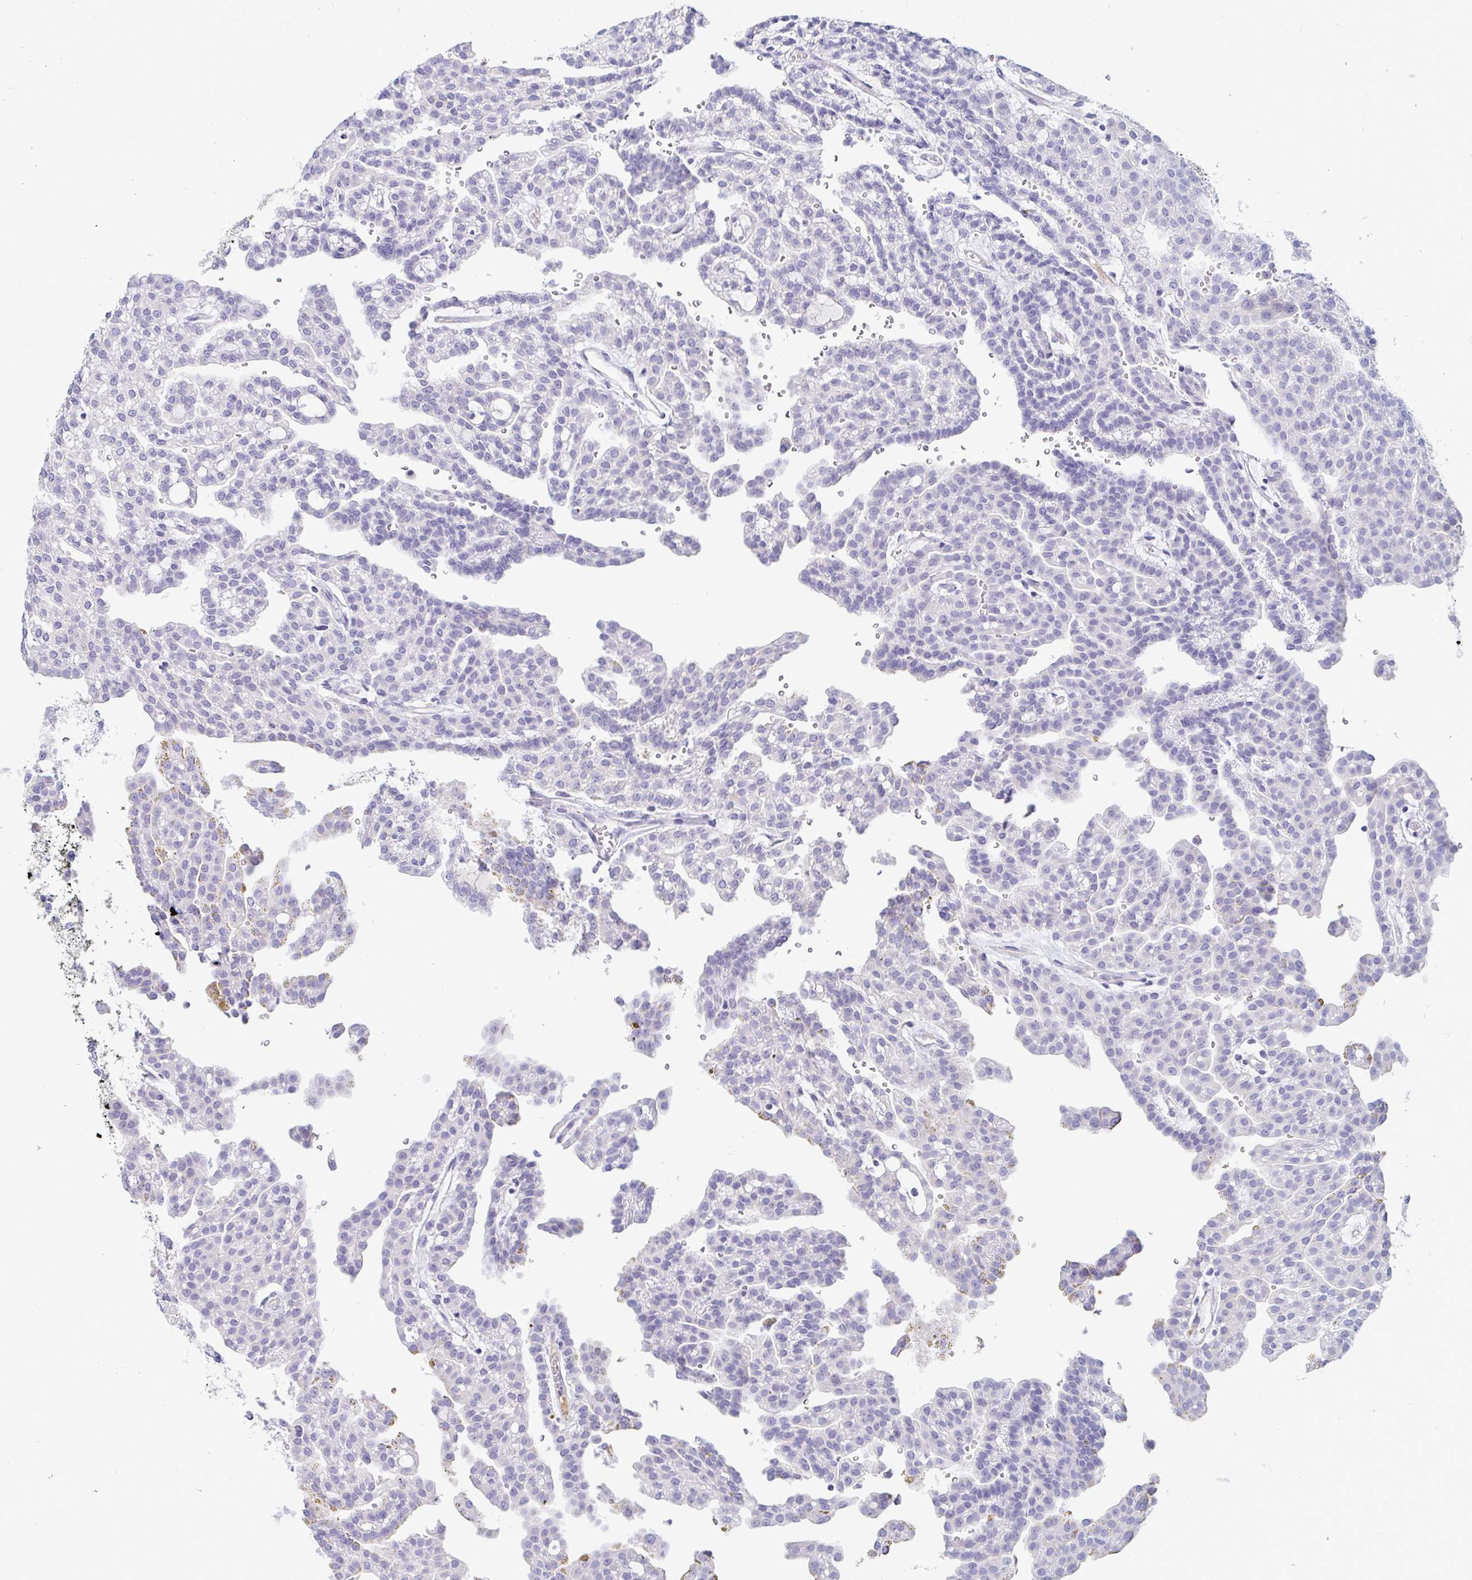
{"staining": {"intensity": "negative", "quantity": "none", "location": "none"}, "tissue": "renal cancer", "cell_type": "Tumor cells", "image_type": "cancer", "snomed": [{"axis": "morphology", "description": "Adenocarcinoma, NOS"}, {"axis": "topography", "description": "Kidney"}], "caption": "This is an immunohistochemistry photomicrograph of human adenocarcinoma (renal). There is no positivity in tumor cells.", "gene": "C4orf17", "patient": {"sex": "male", "age": 63}}